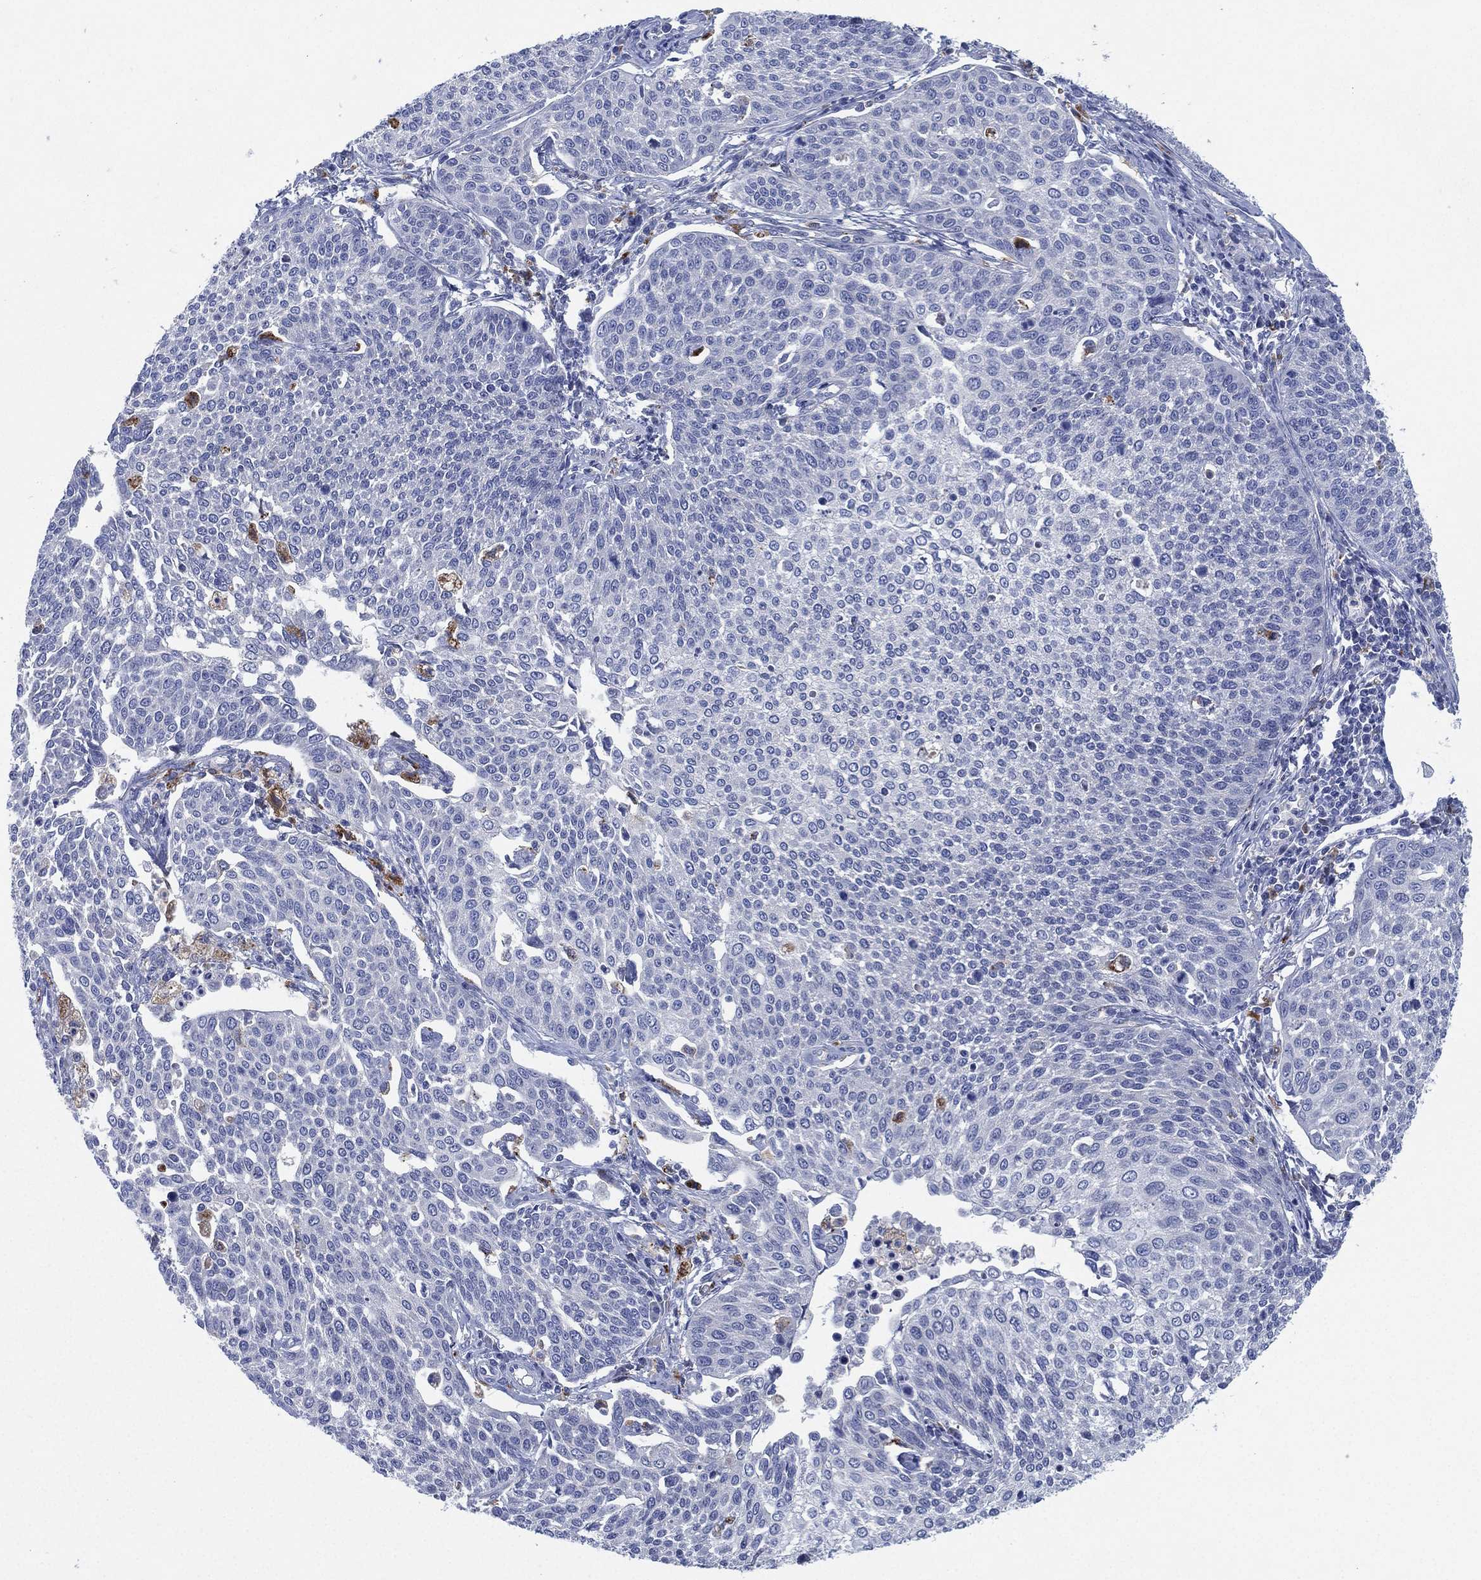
{"staining": {"intensity": "negative", "quantity": "none", "location": "none"}, "tissue": "cervical cancer", "cell_type": "Tumor cells", "image_type": "cancer", "snomed": [{"axis": "morphology", "description": "Squamous cell carcinoma, NOS"}, {"axis": "topography", "description": "Cervix"}], "caption": "A histopathology image of cervical squamous cell carcinoma stained for a protein reveals no brown staining in tumor cells.", "gene": "GALNS", "patient": {"sex": "female", "age": 34}}